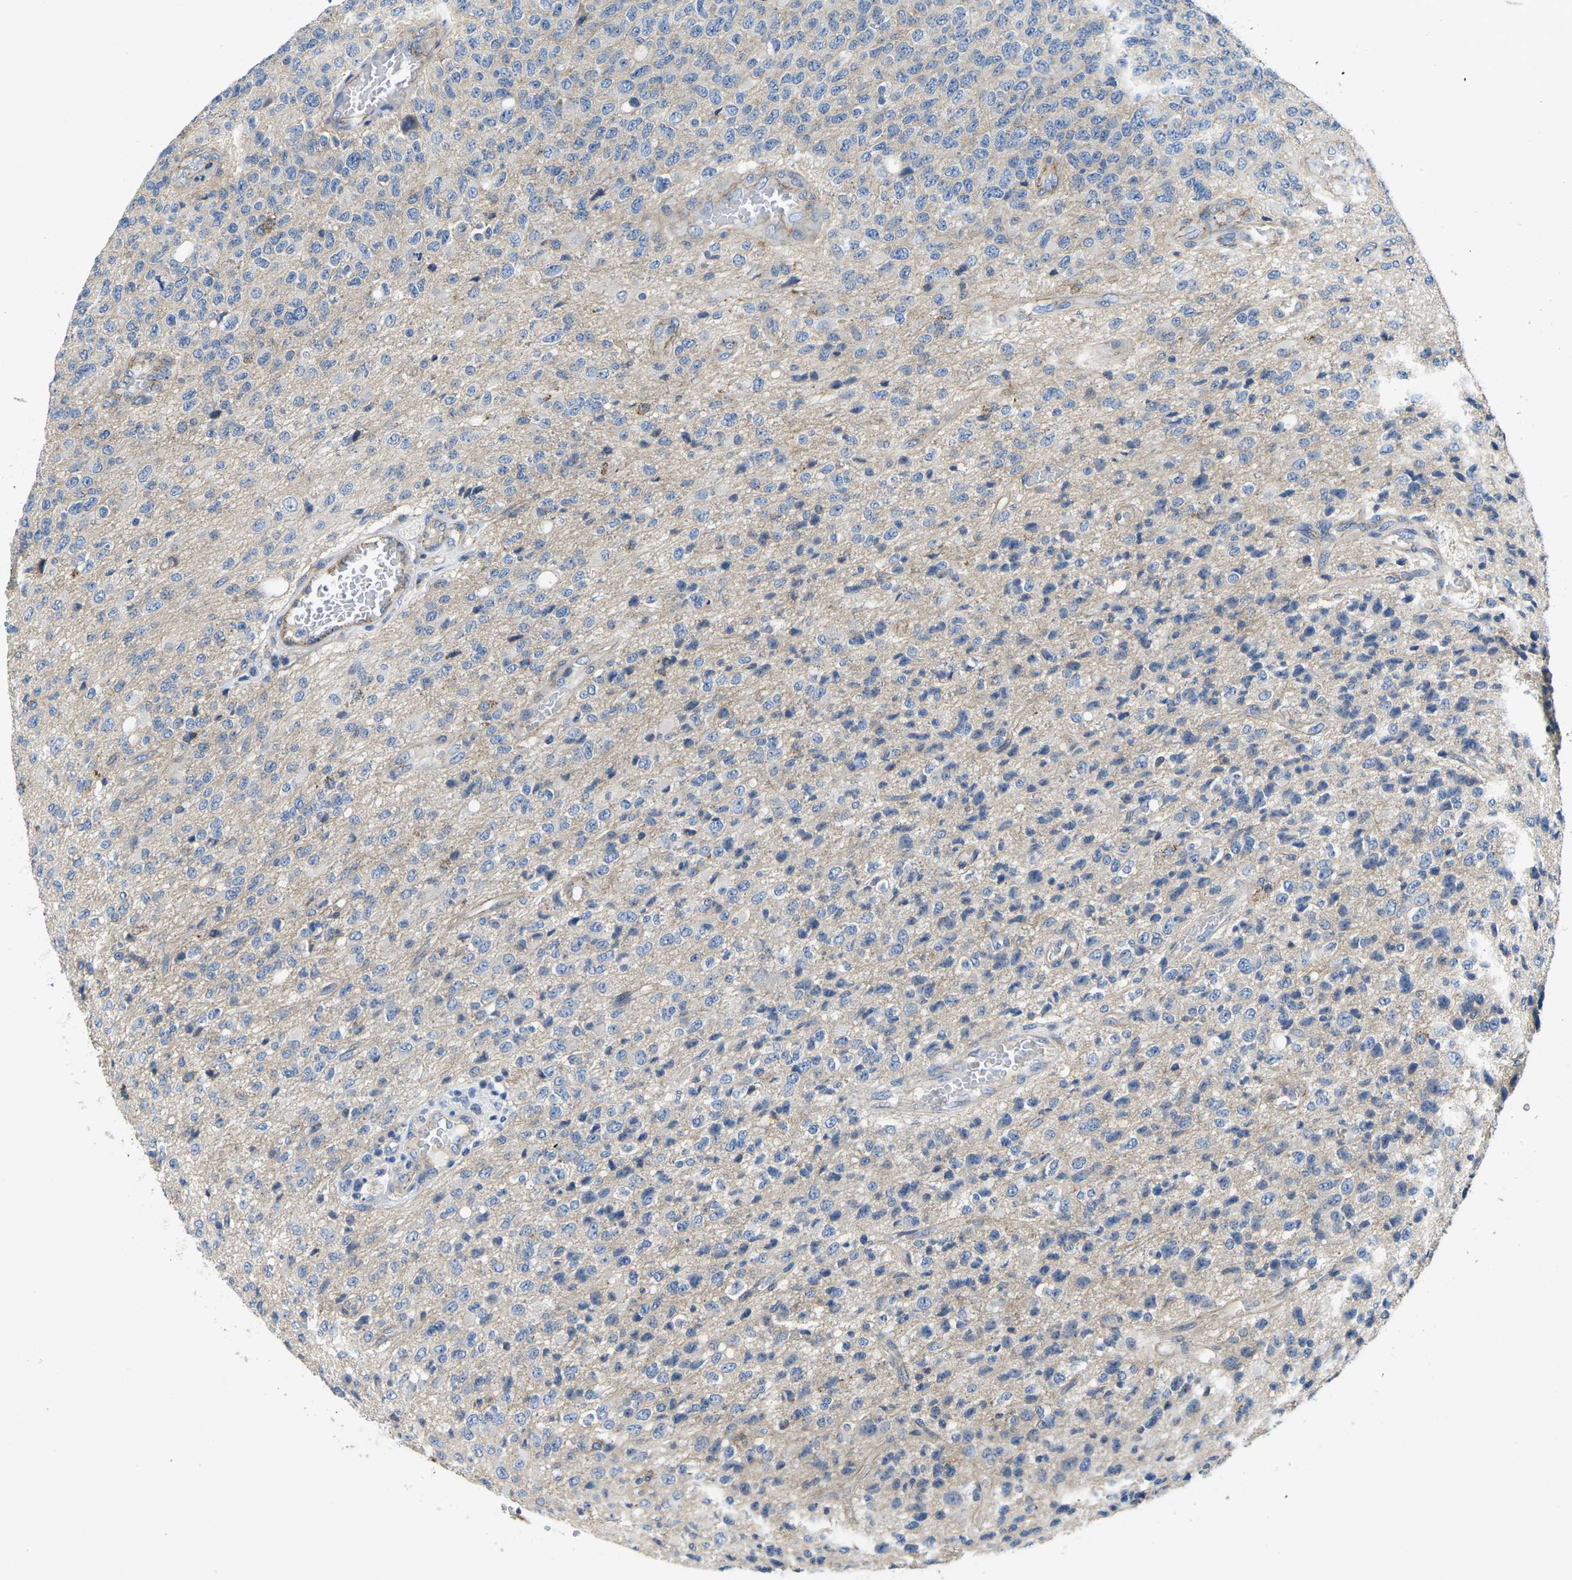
{"staining": {"intensity": "weak", "quantity": "25%-75%", "location": "cytoplasmic/membranous"}, "tissue": "glioma", "cell_type": "Tumor cells", "image_type": "cancer", "snomed": [{"axis": "morphology", "description": "Glioma, malignant, High grade"}, {"axis": "topography", "description": "pancreas cauda"}], "caption": "Glioma stained for a protein displays weak cytoplasmic/membranous positivity in tumor cells.", "gene": "CTNND1", "patient": {"sex": "male", "age": 60}}